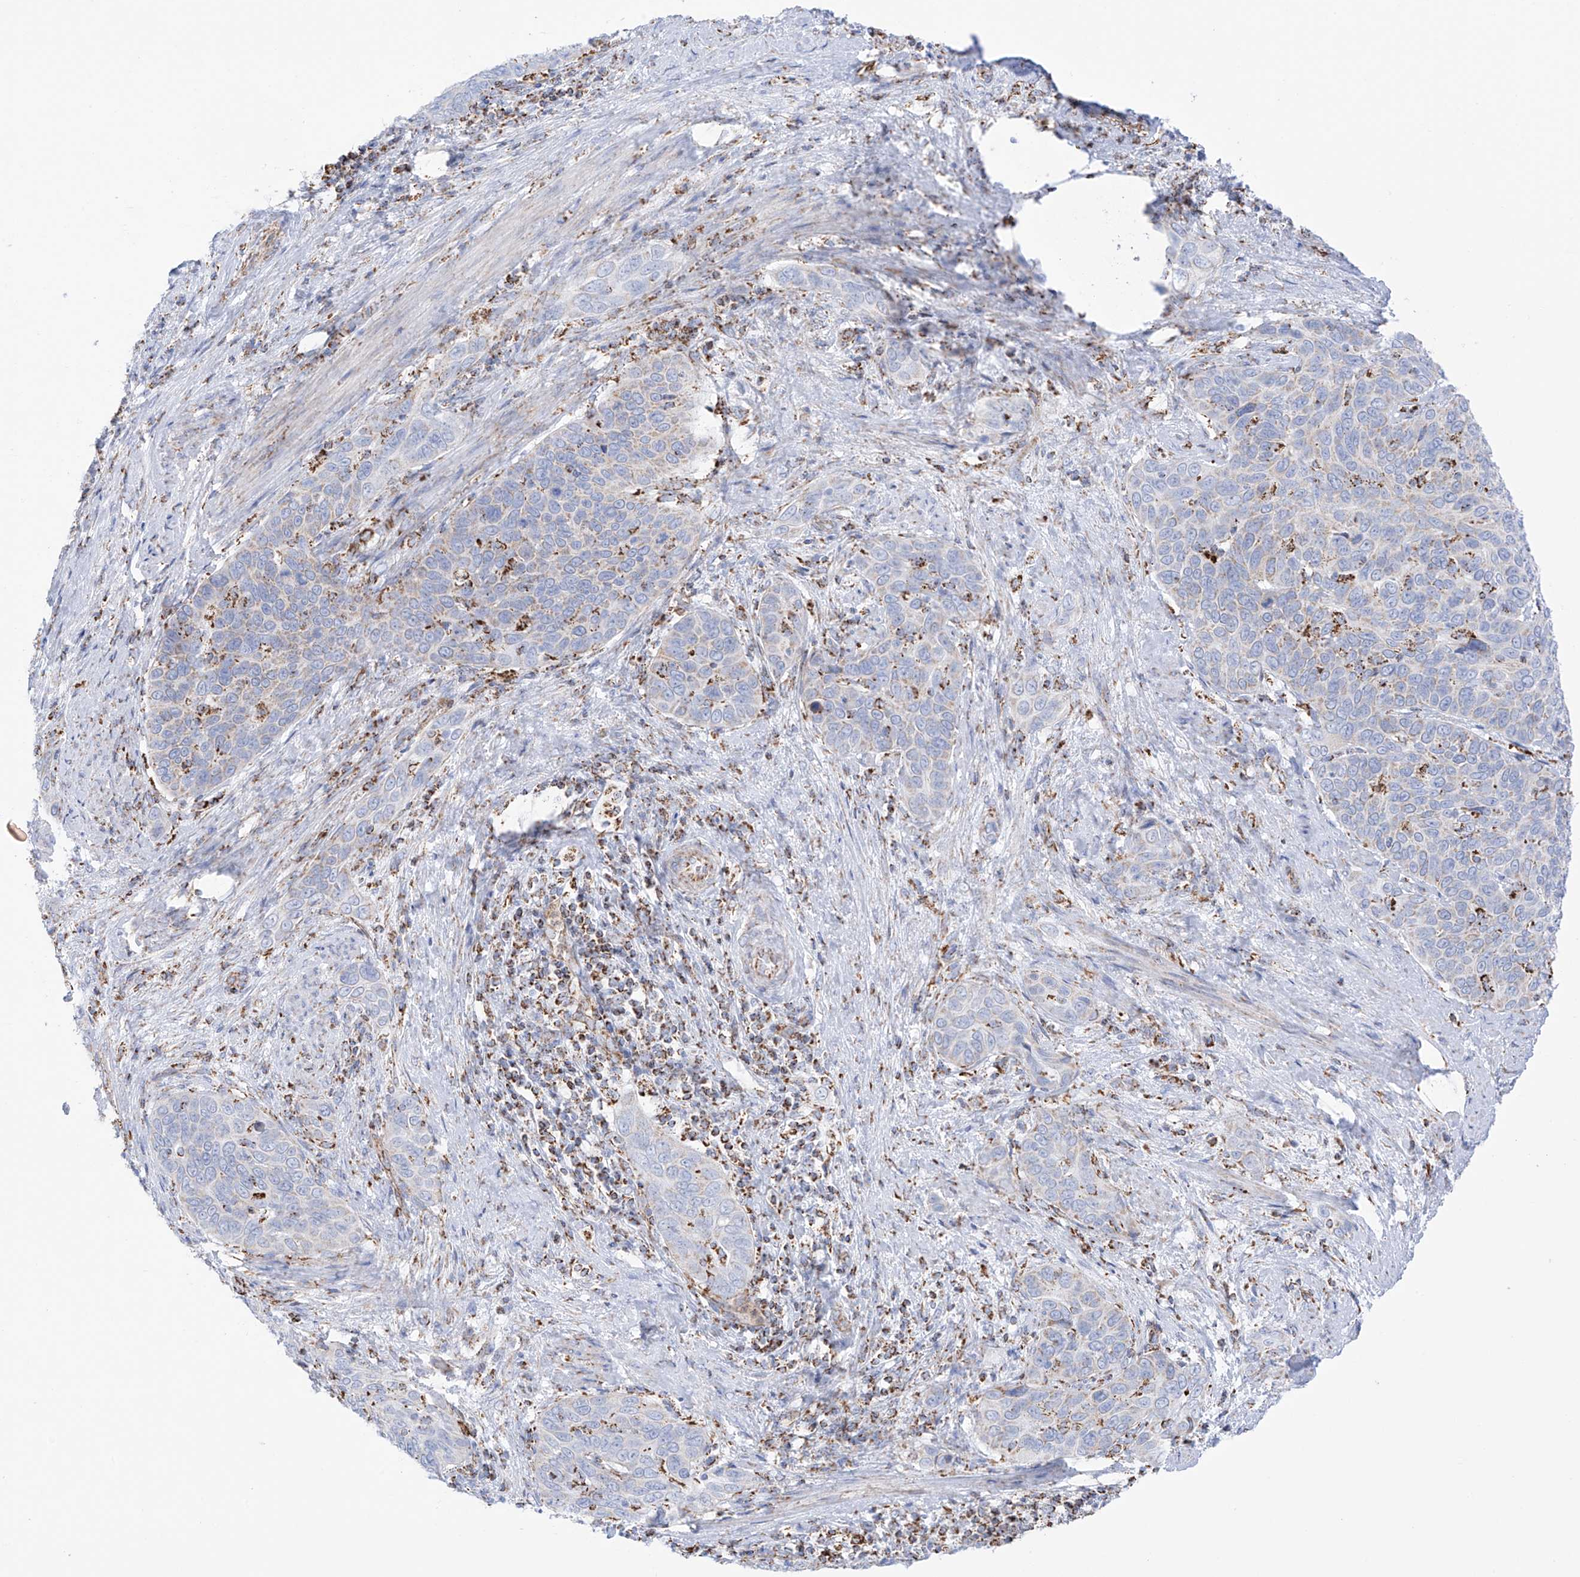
{"staining": {"intensity": "negative", "quantity": "none", "location": "none"}, "tissue": "cervical cancer", "cell_type": "Tumor cells", "image_type": "cancer", "snomed": [{"axis": "morphology", "description": "Squamous cell carcinoma, NOS"}, {"axis": "topography", "description": "Cervix"}], "caption": "The micrograph displays no staining of tumor cells in squamous cell carcinoma (cervical). Nuclei are stained in blue.", "gene": "XKR3", "patient": {"sex": "female", "age": 60}}